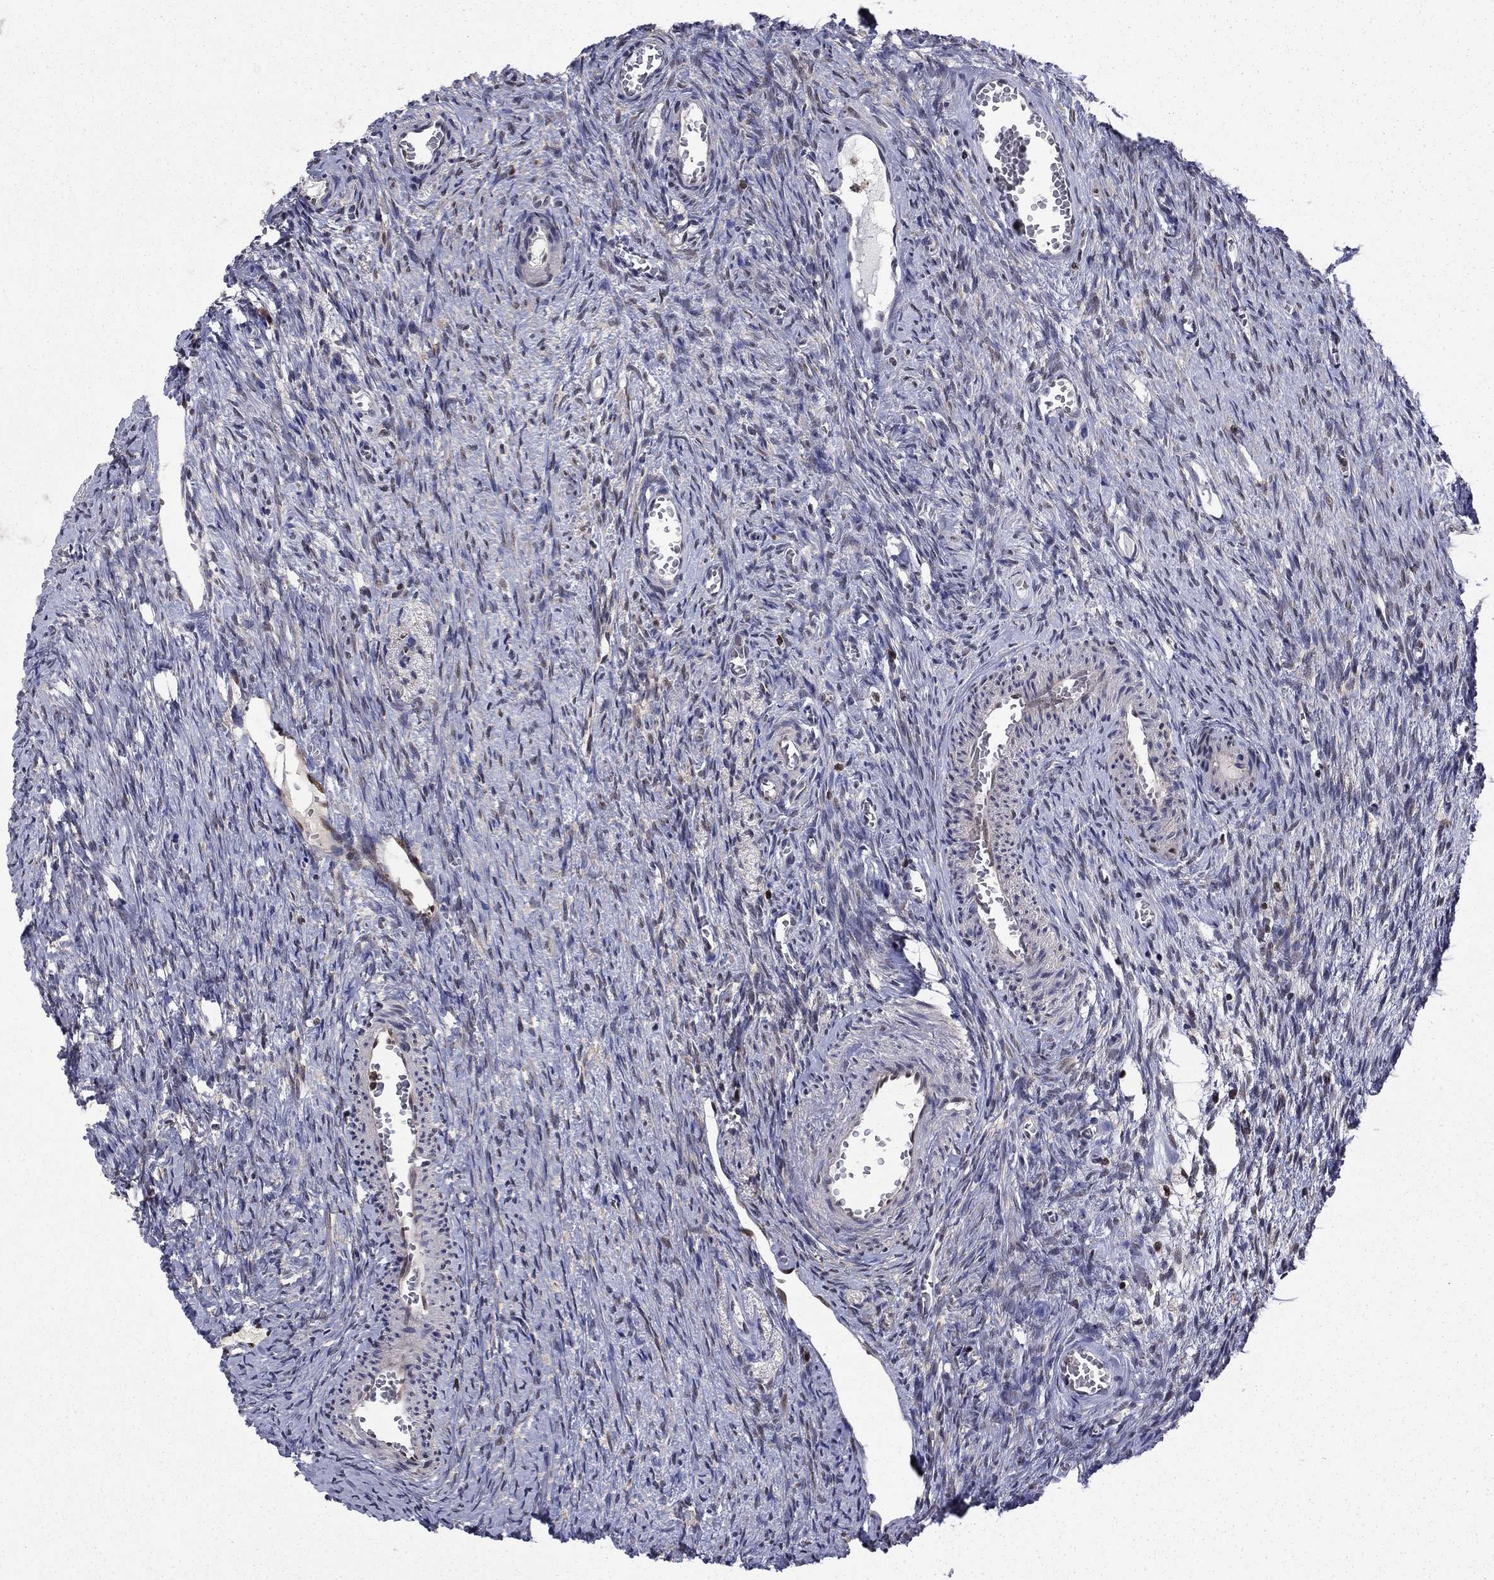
{"staining": {"intensity": "moderate", "quantity": ">75%", "location": "cytoplasmic/membranous,nuclear"}, "tissue": "ovary", "cell_type": "Follicle cells", "image_type": "normal", "snomed": [{"axis": "morphology", "description": "Normal tissue, NOS"}, {"axis": "topography", "description": "Ovary"}], "caption": "Follicle cells demonstrate moderate cytoplasmic/membranous,nuclear expression in approximately >75% of cells in unremarkable ovary.", "gene": "PSMD2", "patient": {"sex": "female", "age": 39}}